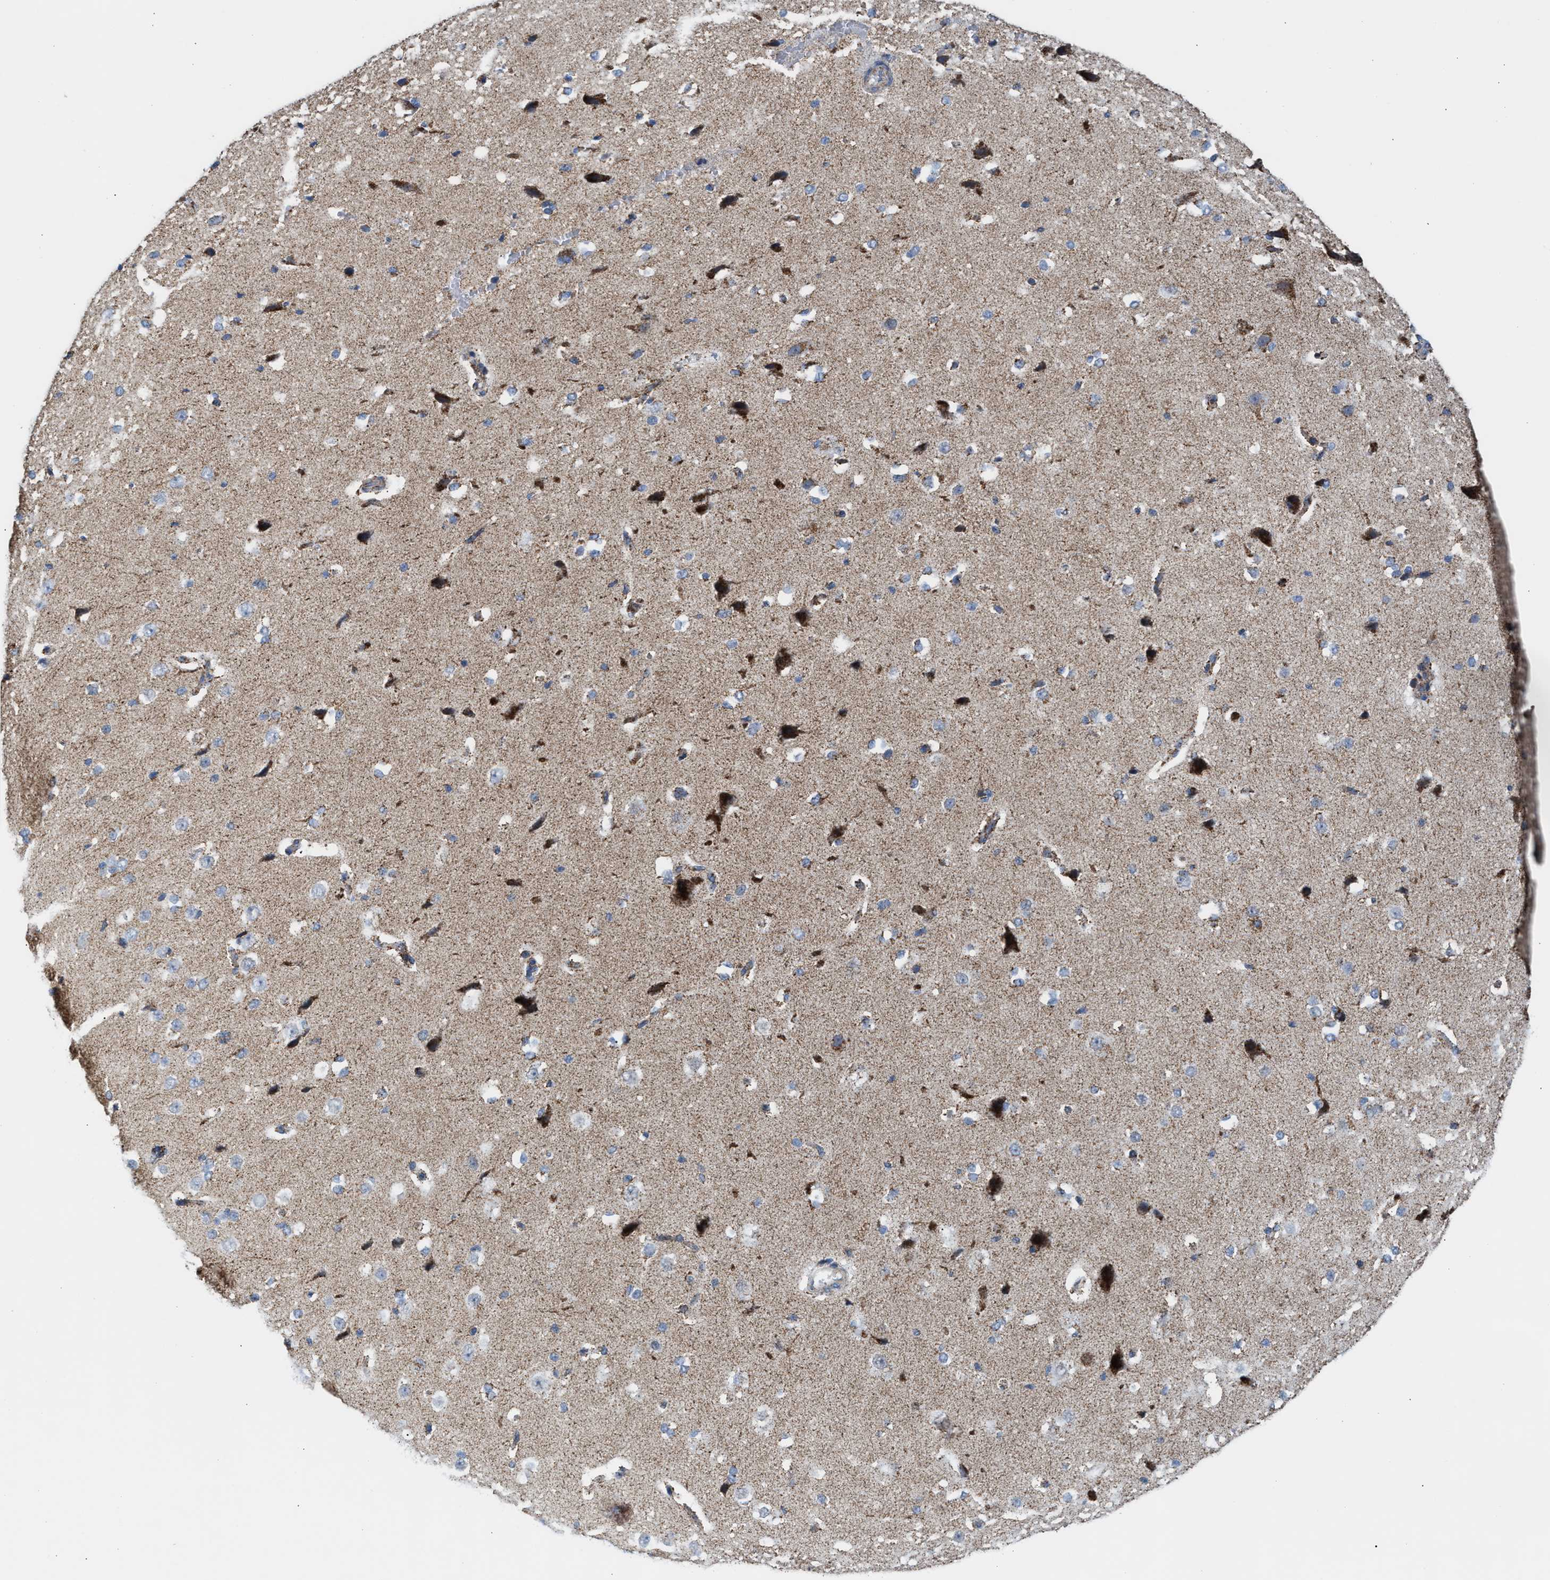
{"staining": {"intensity": "moderate", "quantity": ">75%", "location": "cytoplasmic/membranous"}, "tissue": "cerebral cortex", "cell_type": "Endothelial cells", "image_type": "normal", "snomed": [{"axis": "morphology", "description": "Normal tissue, NOS"}, {"axis": "morphology", "description": "Developmental malformation"}, {"axis": "topography", "description": "Cerebral cortex"}], "caption": "Immunohistochemistry photomicrograph of unremarkable cerebral cortex: cerebral cortex stained using IHC reveals medium levels of moderate protein expression localized specifically in the cytoplasmic/membranous of endothelial cells, appearing as a cytoplasmic/membranous brown color.", "gene": "PMPCA", "patient": {"sex": "female", "age": 30}}